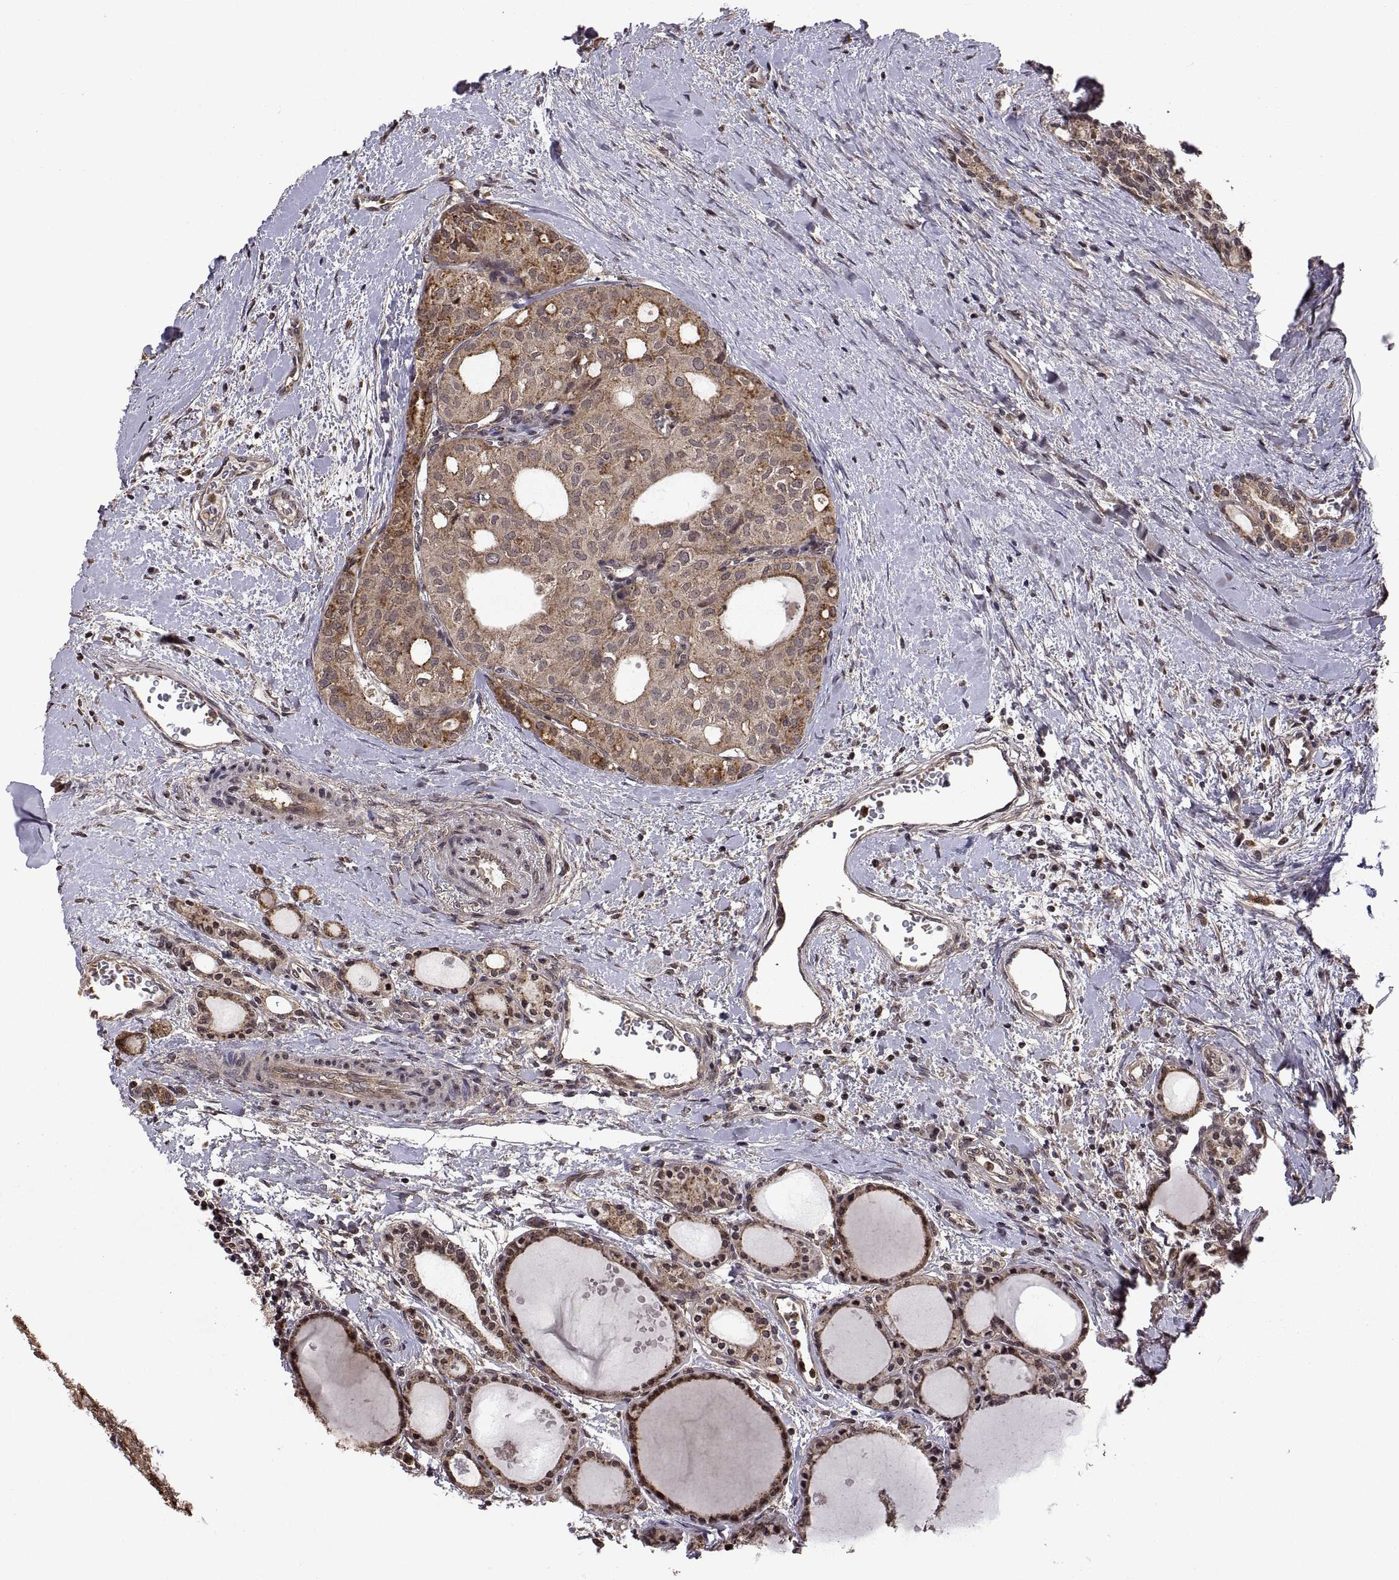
{"staining": {"intensity": "weak", "quantity": ">75%", "location": "cytoplasmic/membranous"}, "tissue": "thyroid cancer", "cell_type": "Tumor cells", "image_type": "cancer", "snomed": [{"axis": "morphology", "description": "Follicular adenoma carcinoma, NOS"}, {"axis": "topography", "description": "Thyroid gland"}], "caption": "Immunohistochemistry (IHC) (DAB) staining of human thyroid cancer (follicular adenoma carcinoma) reveals weak cytoplasmic/membranous protein positivity in about >75% of tumor cells.", "gene": "ZNRF2", "patient": {"sex": "male", "age": 75}}